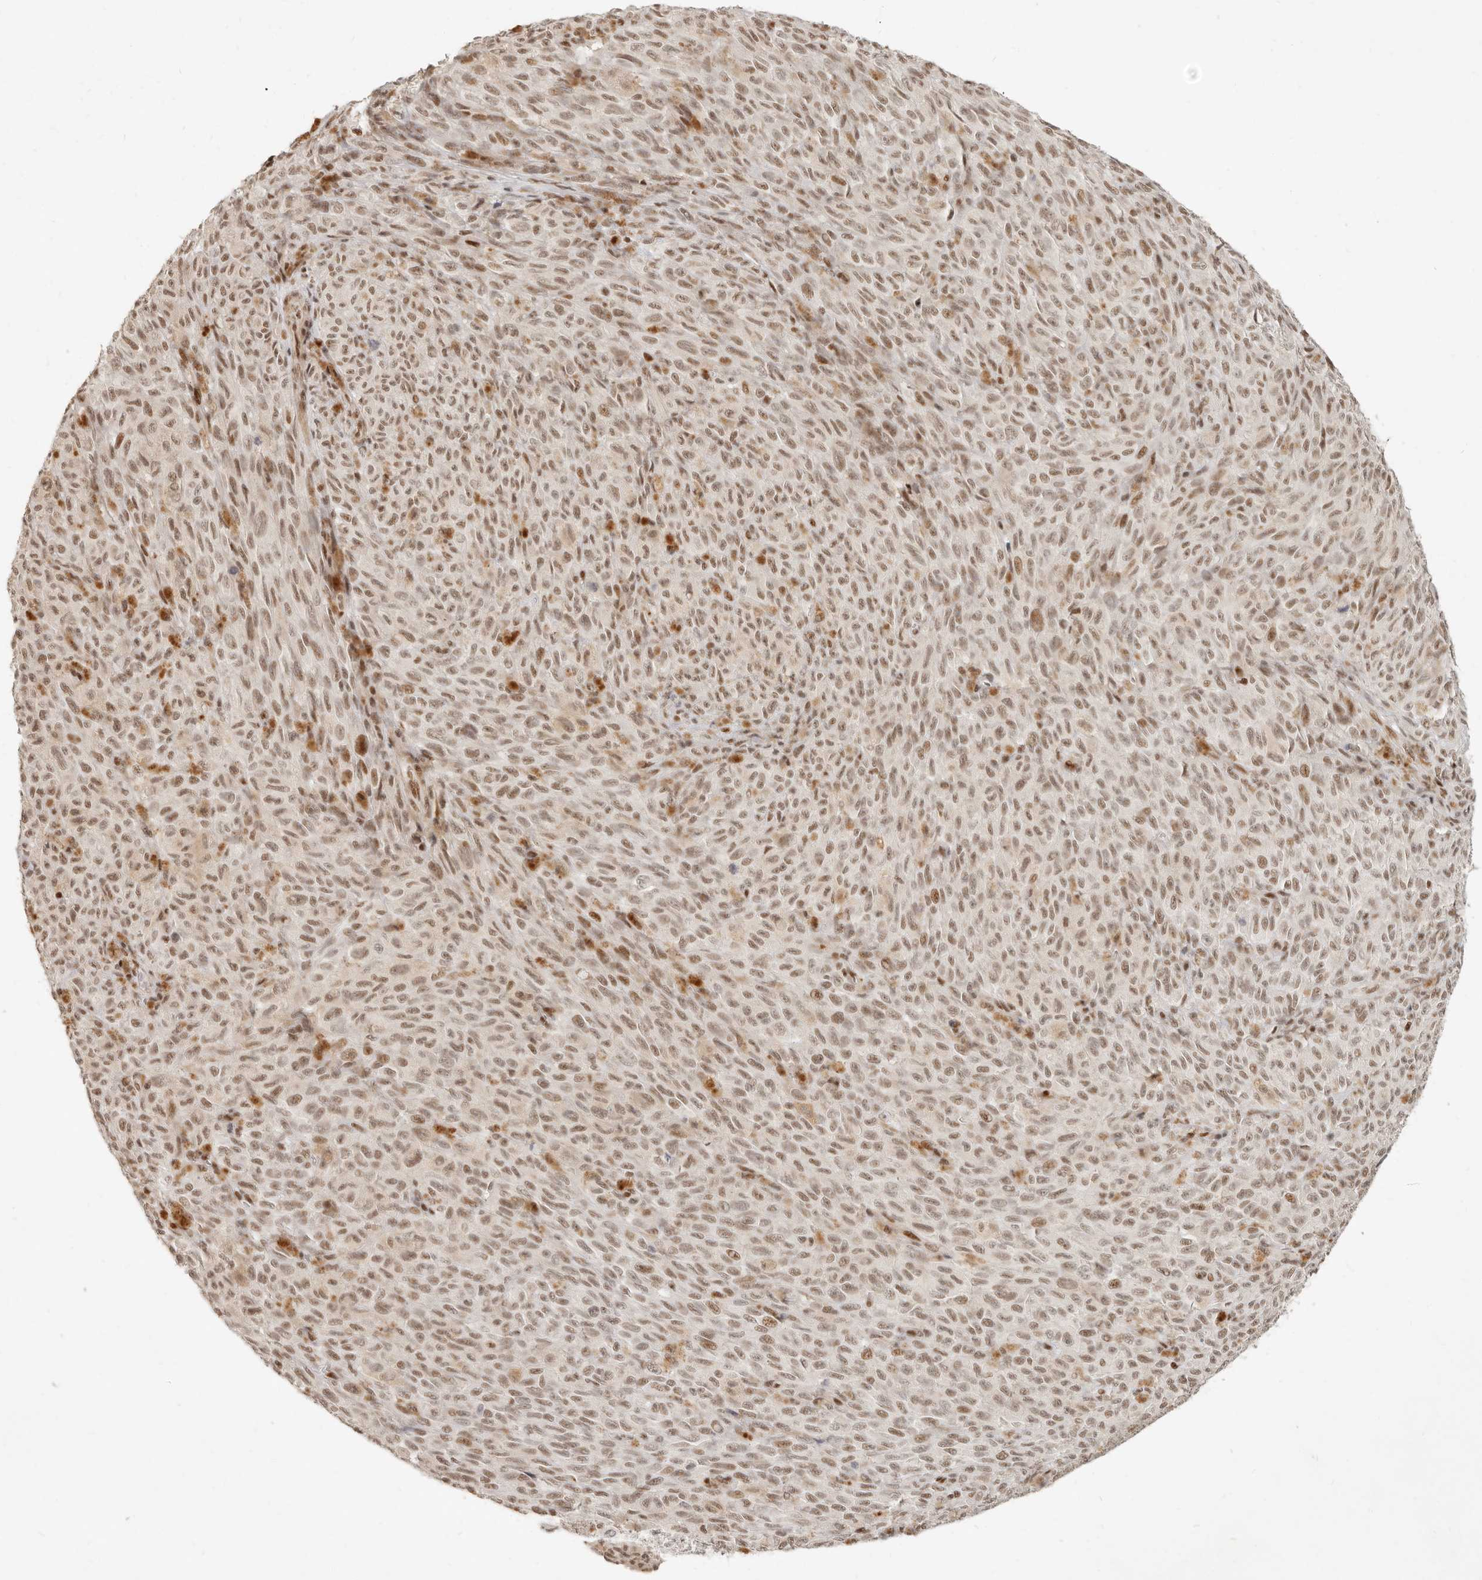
{"staining": {"intensity": "moderate", "quantity": ">75%", "location": "nuclear"}, "tissue": "melanoma", "cell_type": "Tumor cells", "image_type": "cancer", "snomed": [{"axis": "morphology", "description": "Malignant melanoma, NOS"}, {"axis": "topography", "description": "Skin"}], "caption": "Immunohistochemical staining of malignant melanoma shows moderate nuclear protein staining in about >75% of tumor cells. (IHC, brightfield microscopy, high magnification).", "gene": "GABPA", "patient": {"sex": "female", "age": 82}}